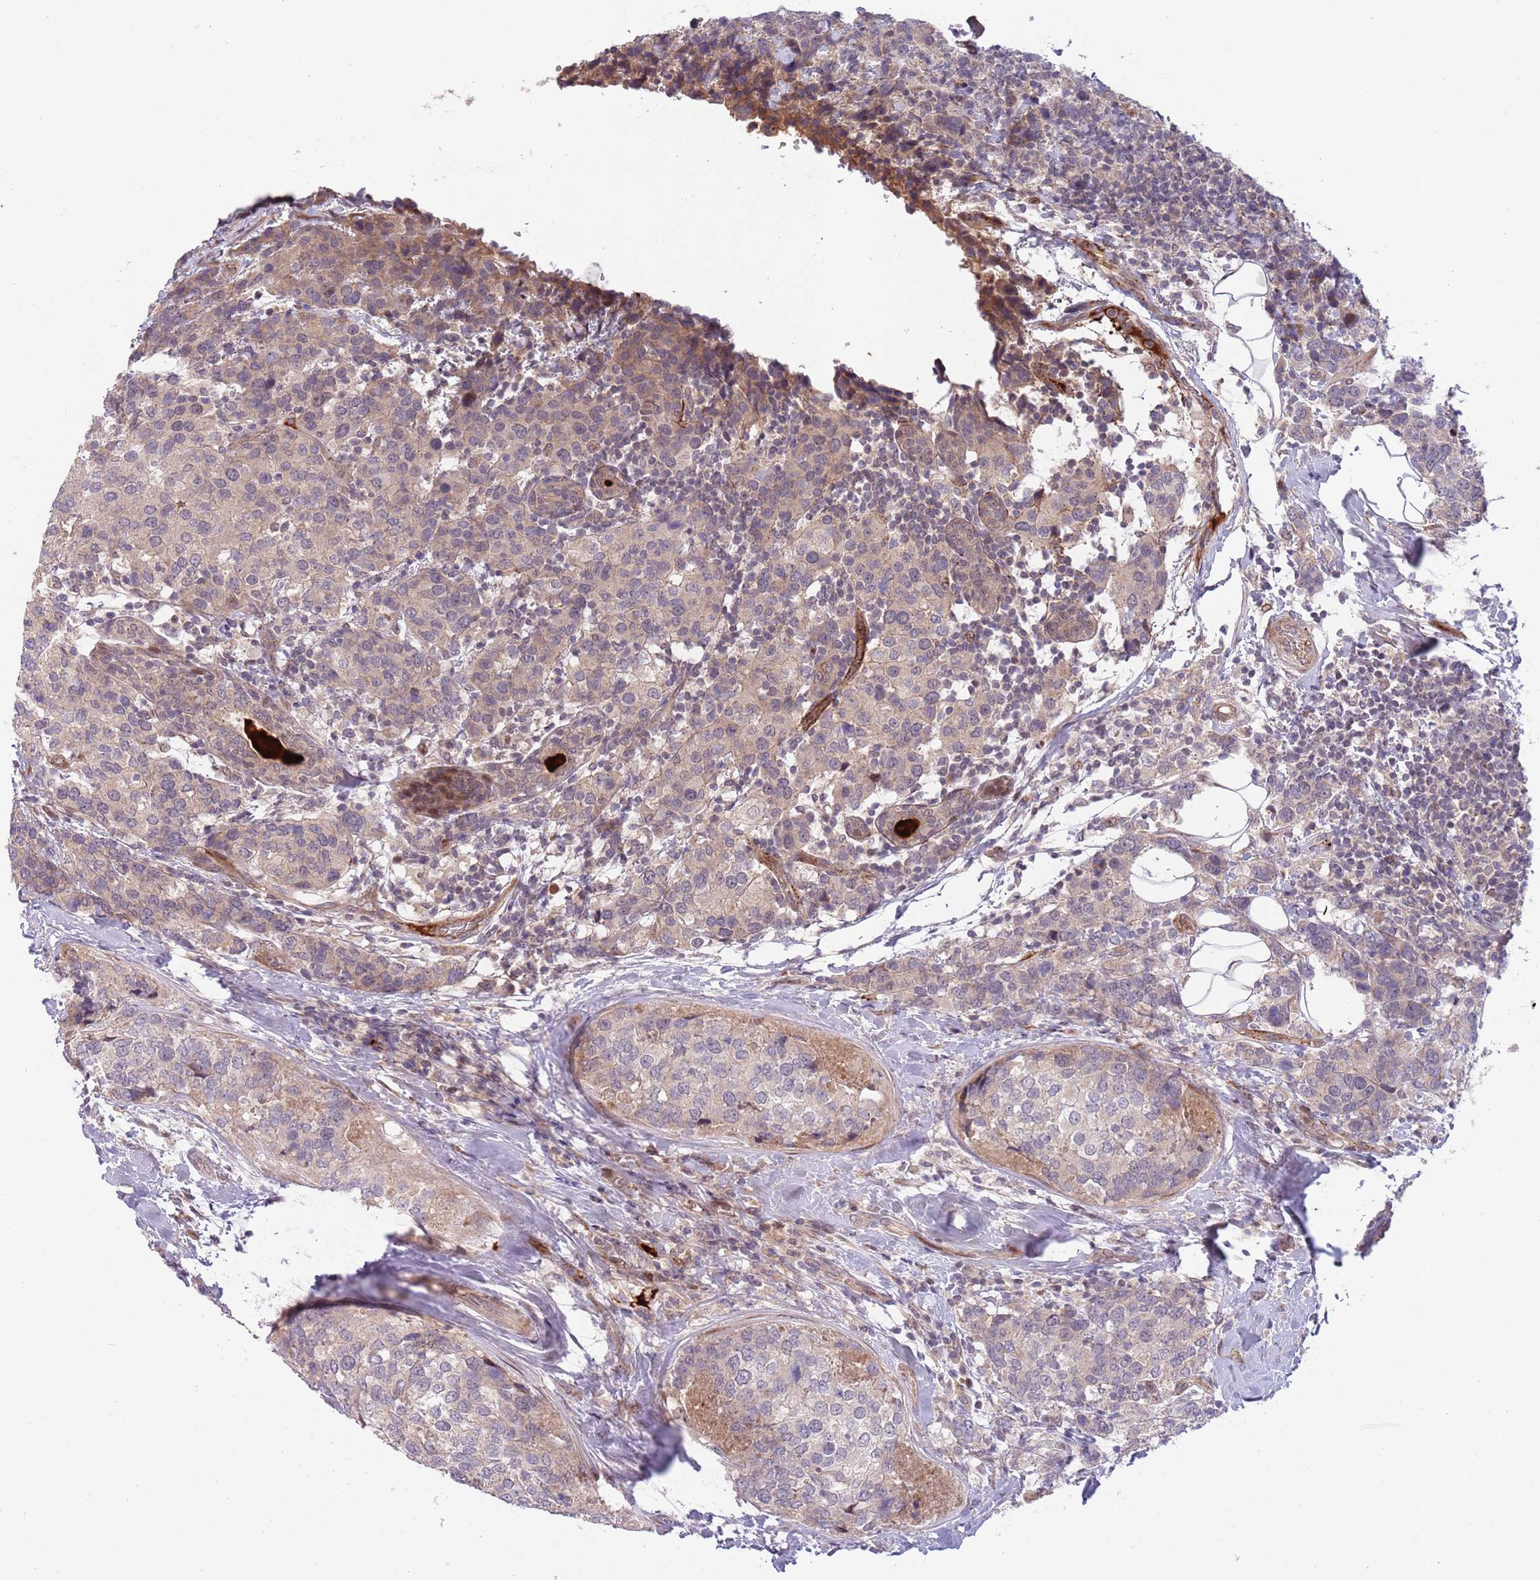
{"staining": {"intensity": "weak", "quantity": "<25%", "location": "cytoplasmic/membranous"}, "tissue": "breast cancer", "cell_type": "Tumor cells", "image_type": "cancer", "snomed": [{"axis": "morphology", "description": "Lobular carcinoma"}, {"axis": "topography", "description": "Breast"}], "caption": "A high-resolution micrograph shows immunohistochemistry staining of breast cancer, which reveals no significant expression in tumor cells.", "gene": "NT5DC4", "patient": {"sex": "female", "age": 59}}